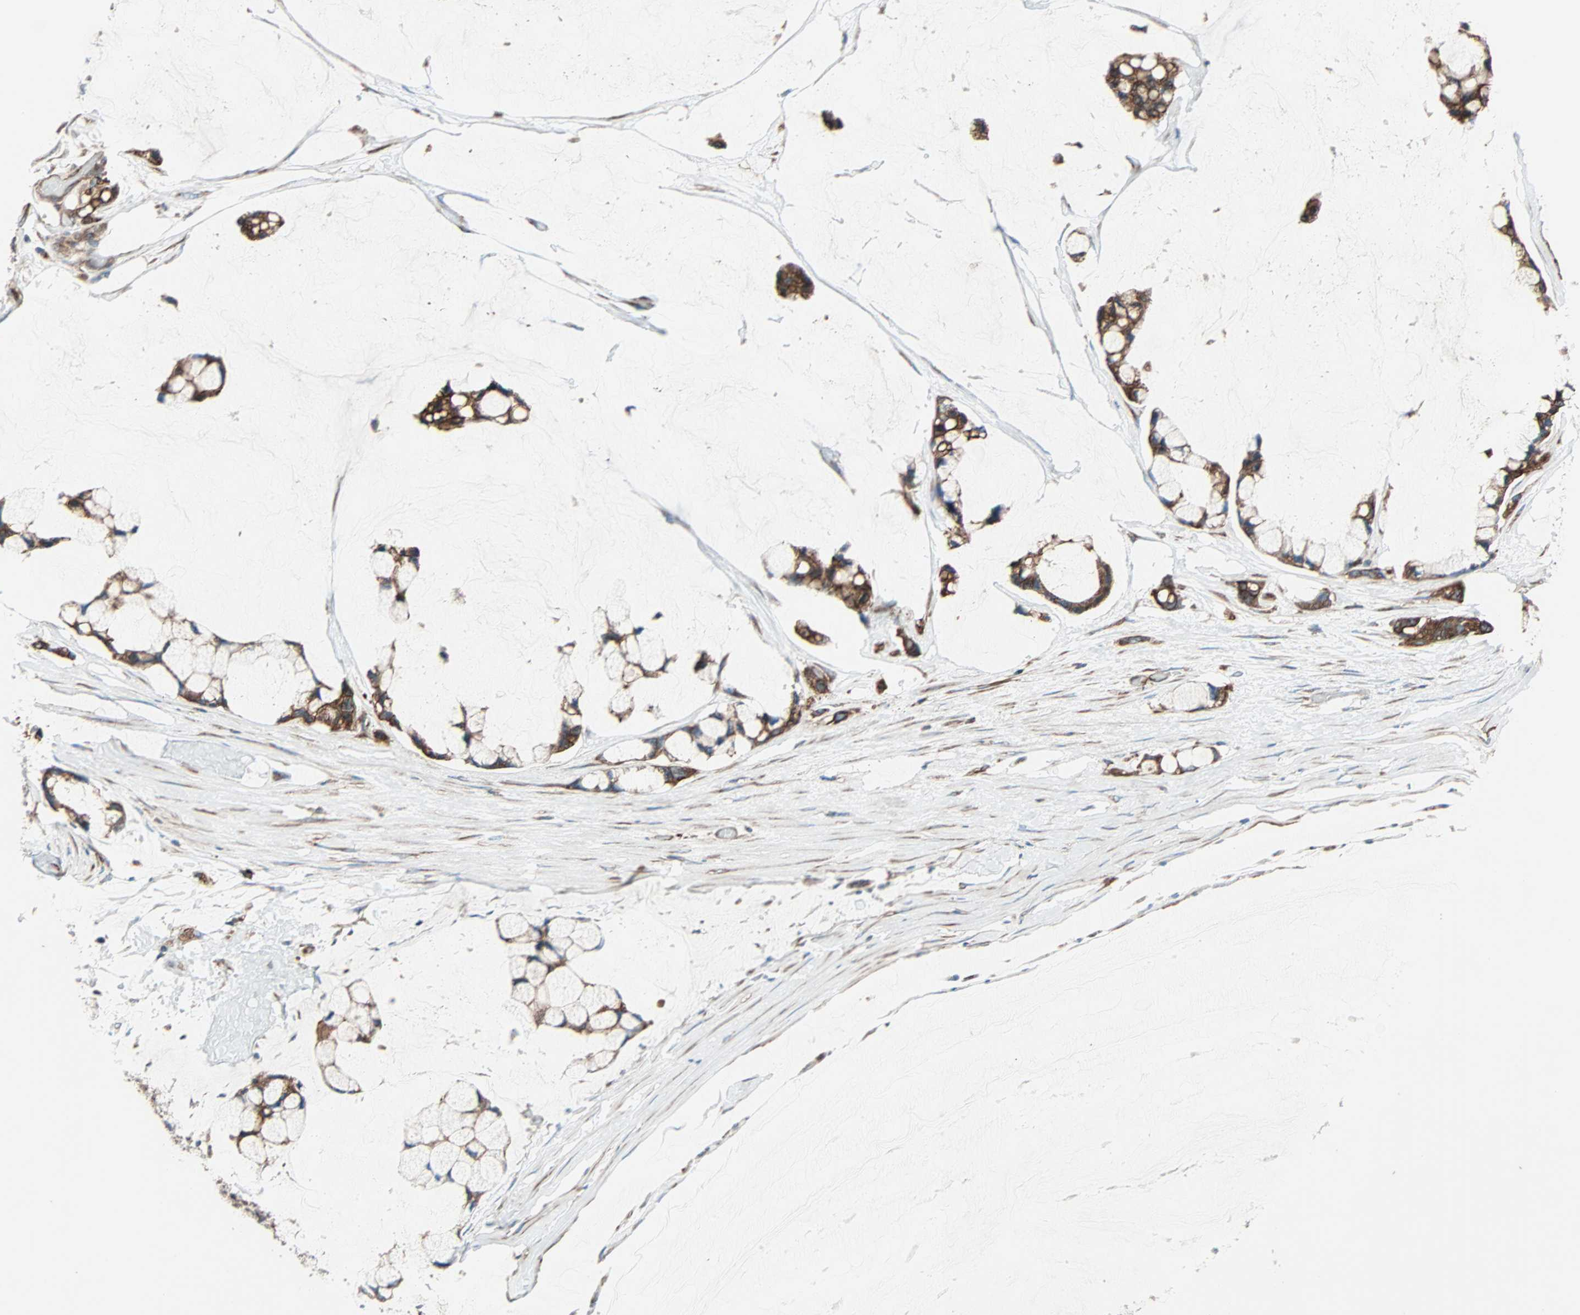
{"staining": {"intensity": "strong", "quantity": ">75%", "location": "cytoplasmic/membranous"}, "tissue": "ovarian cancer", "cell_type": "Tumor cells", "image_type": "cancer", "snomed": [{"axis": "morphology", "description": "Cystadenocarcinoma, mucinous, NOS"}, {"axis": "topography", "description": "Ovary"}], "caption": "An image showing strong cytoplasmic/membranous positivity in about >75% of tumor cells in mucinous cystadenocarcinoma (ovarian), as visualized by brown immunohistochemical staining.", "gene": "PHYH", "patient": {"sex": "female", "age": 39}}